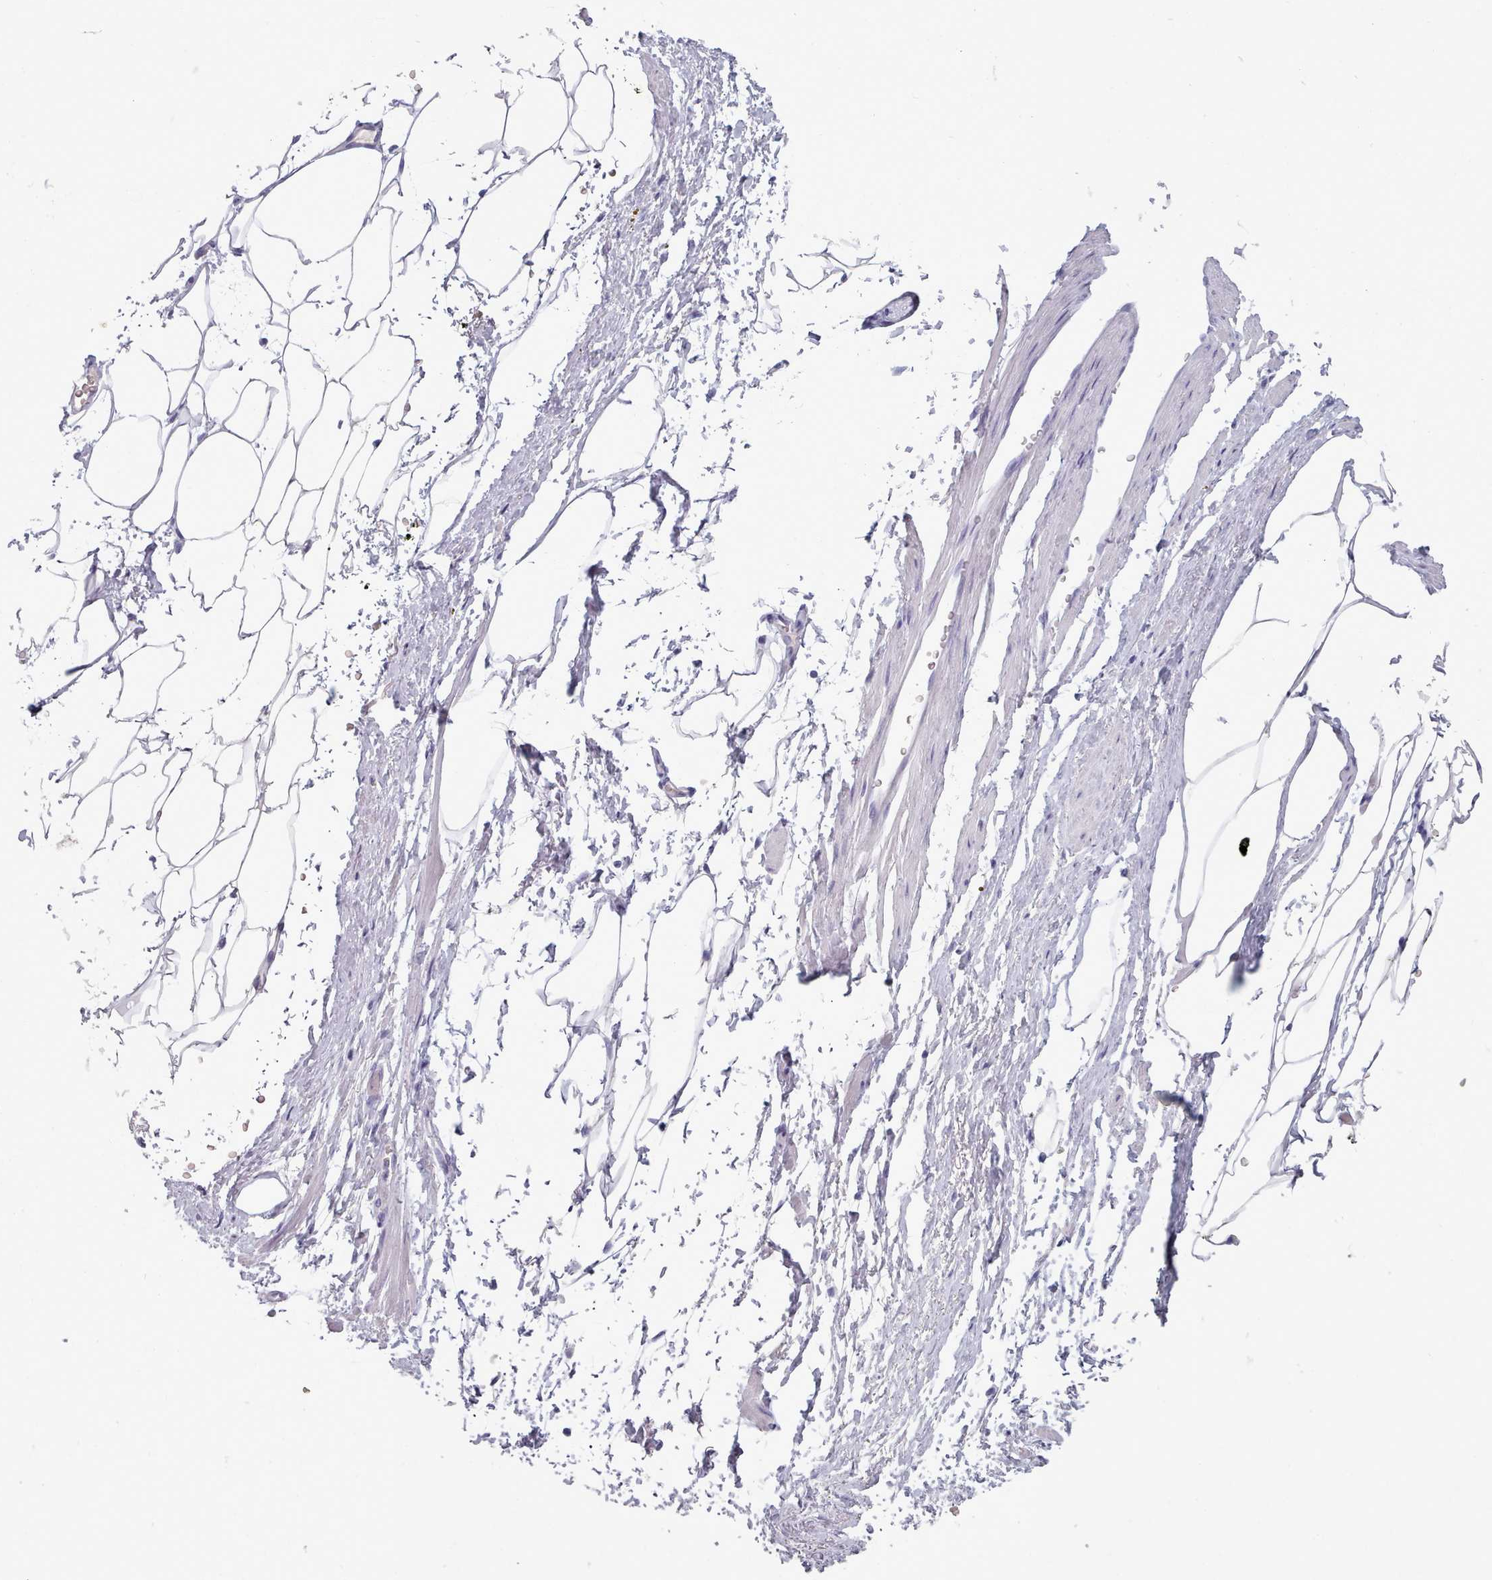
{"staining": {"intensity": "negative", "quantity": "none", "location": "none"}, "tissue": "adipose tissue", "cell_type": "Adipocytes", "image_type": "normal", "snomed": [{"axis": "morphology", "description": "Normal tissue, NOS"}, {"axis": "morphology", "description": "Adenocarcinoma, Low grade"}, {"axis": "topography", "description": "Prostate"}, {"axis": "topography", "description": "Peripheral nerve tissue"}], "caption": "Immunohistochemistry of unremarkable human adipose tissue displays no expression in adipocytes.", "gene": "ZNF43", "patient": {"sex": "male", "age": 63}}